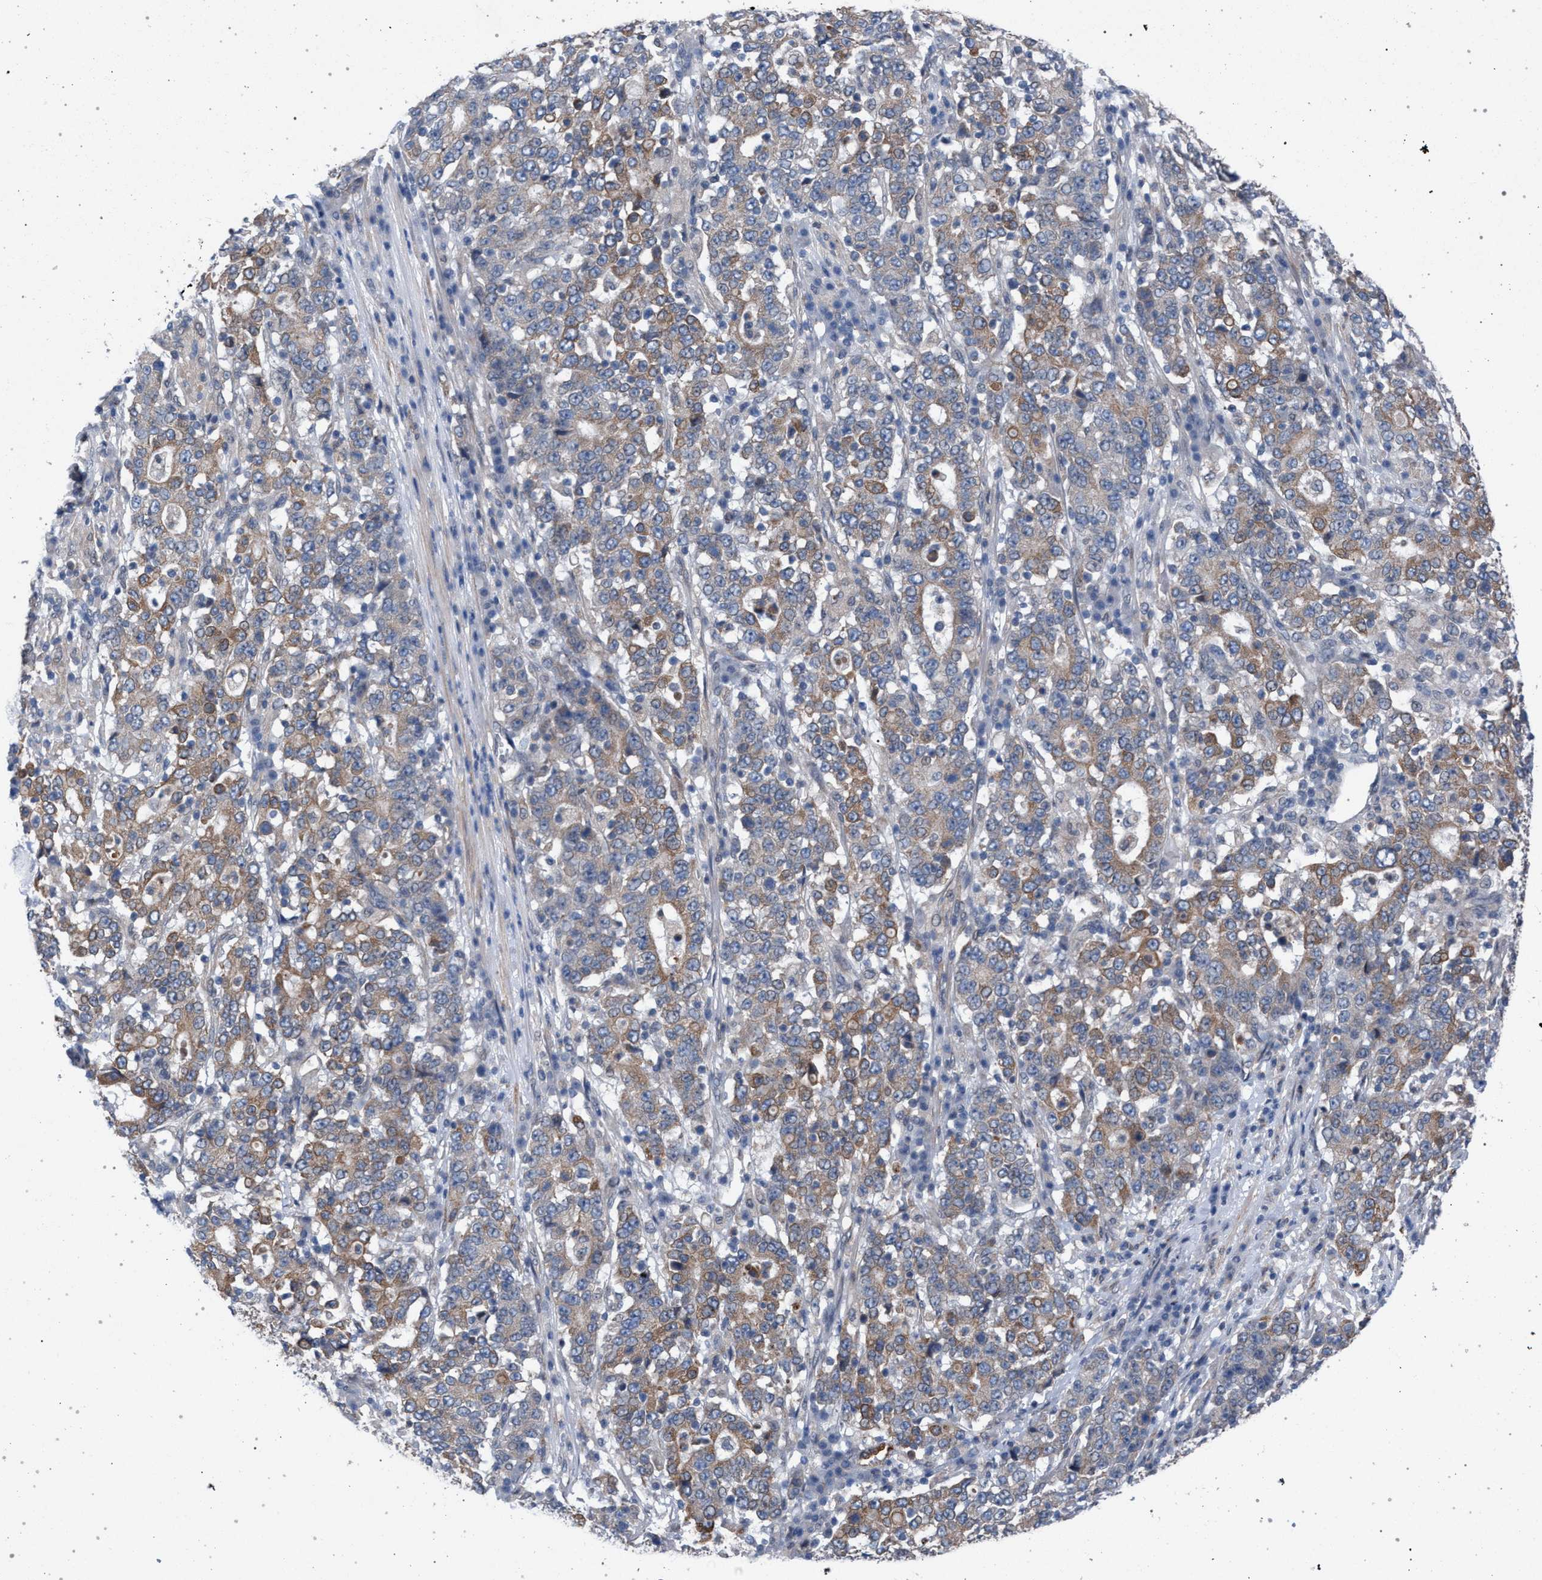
{"staining": {"intensity": "weak", "quantity": "25%-75%", "location": "cytoplasmic/membranous"}, "tissue": "stomach cancer", "cell_type": "Tumor cells", "image_type": "cancer", "snomed": [{"axis": "morphology", "description": "Adenocarcinoma, NOS"}, {"axis": "topography", "description": "Stomach"}], "caption": "Immunohistochemical staining of stomach cancer (adenocarcinoma) demonstrates low levels of weak cytoplasmic/membranous protein expression in approximately 25%-75% of tumor cells. Using DAB (3,3'-diaminobenzidine) (brown) and hematoxylin (blue) stains, captured at high magnification using brightfield microscopy.", "gene": "ARPC5L", "patient": {"sex": "male", "age": 59}}